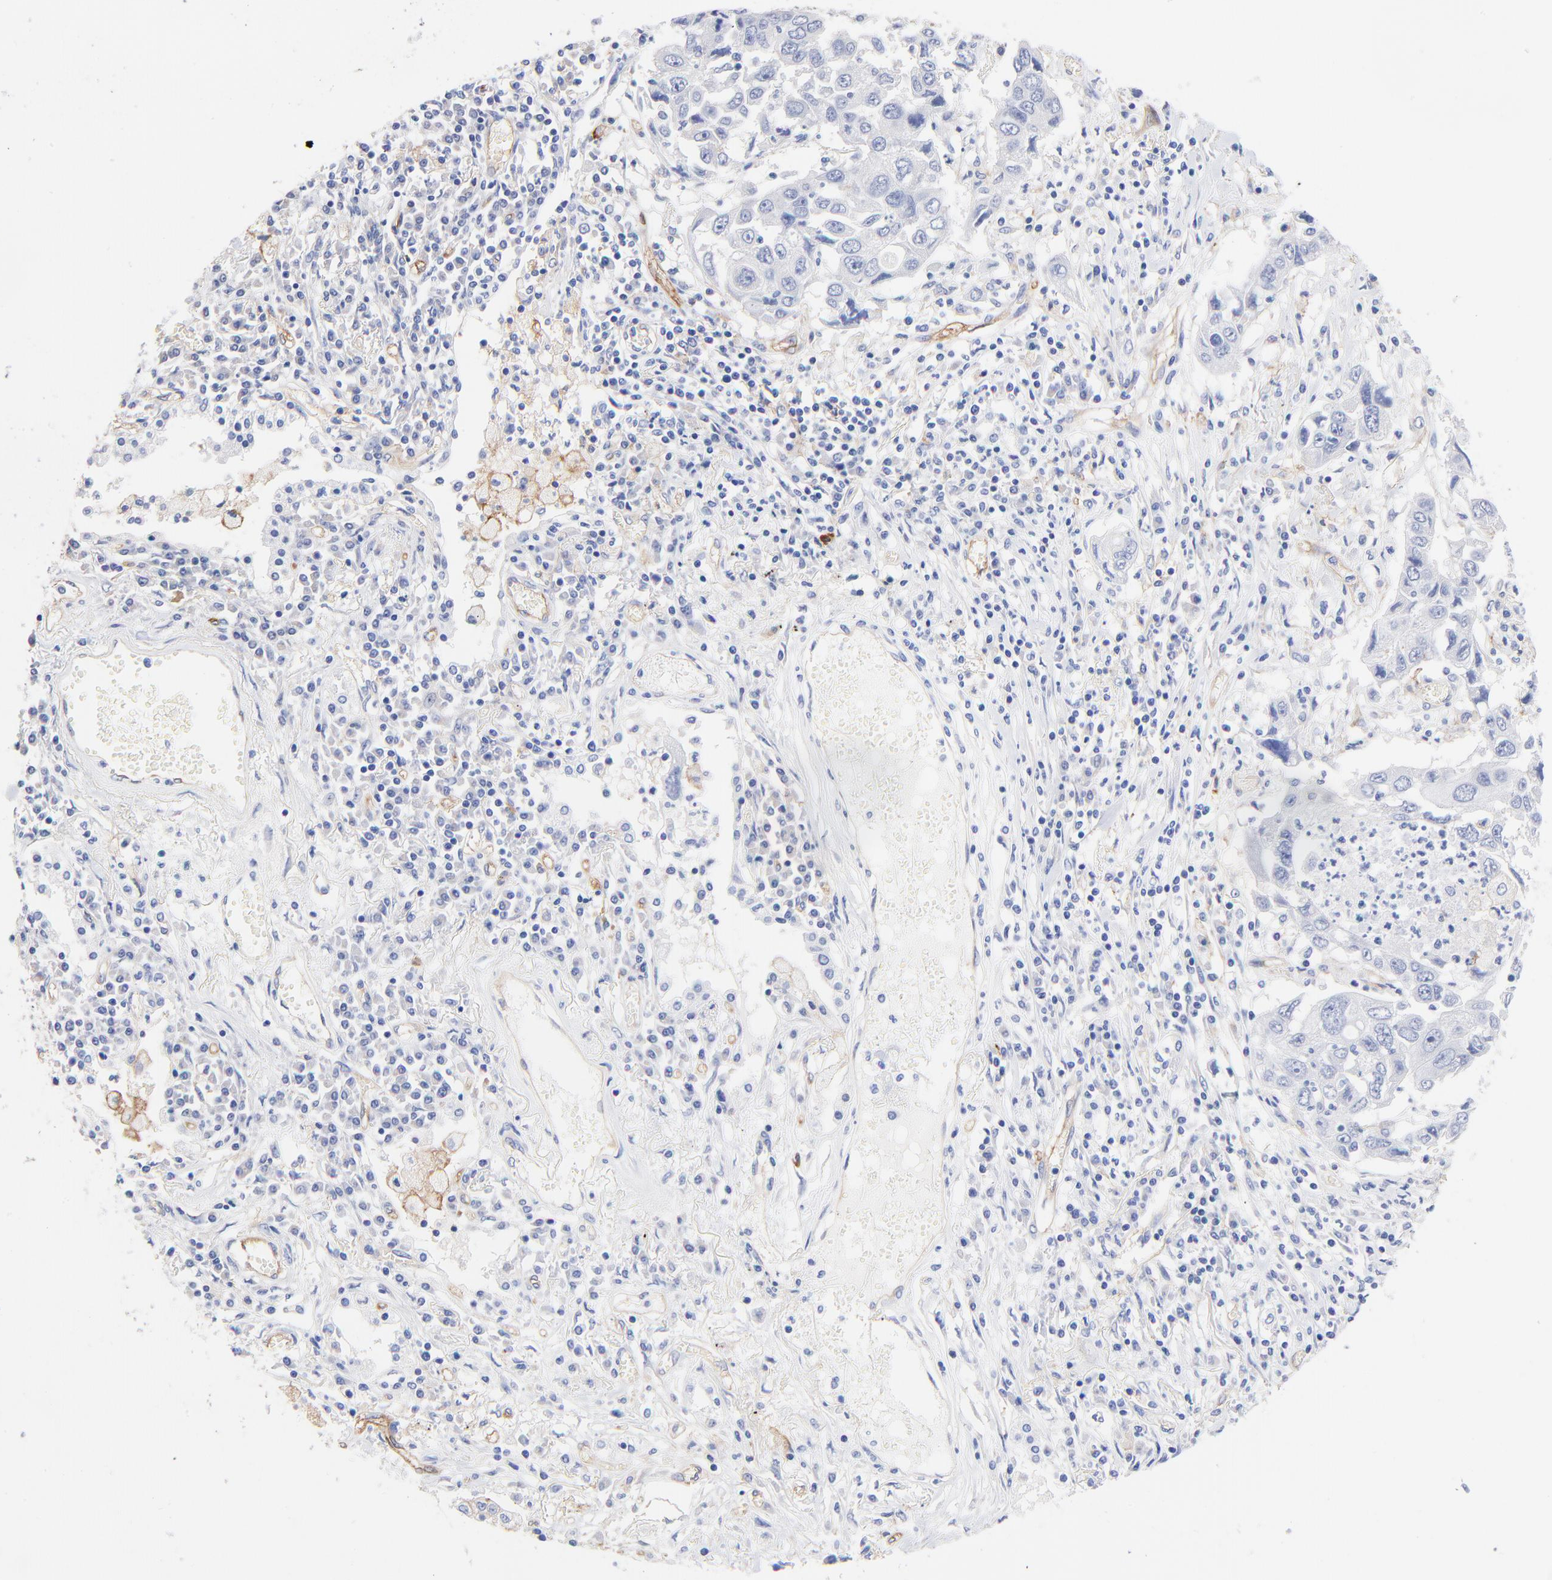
{"staining": {"intensity": "negative", "quantity": "none", "location": "none"}, "tissue": "lung cancer", "cell_type": "Tumor cells", "image_type": "cancer", "snomed": [{"axis": "morphology", "description": "Squamous cell carcinoma, NOS"}, {"axis": "topography", "description": "Lung"}], "caption": "Lung cancer (squamous cell carcinoma) stained for a protein using immunohistochemistry reveals no positivity tumor cells.", "gene": "SLC44A2", "patient": {"sex": "male", "age": 71}}